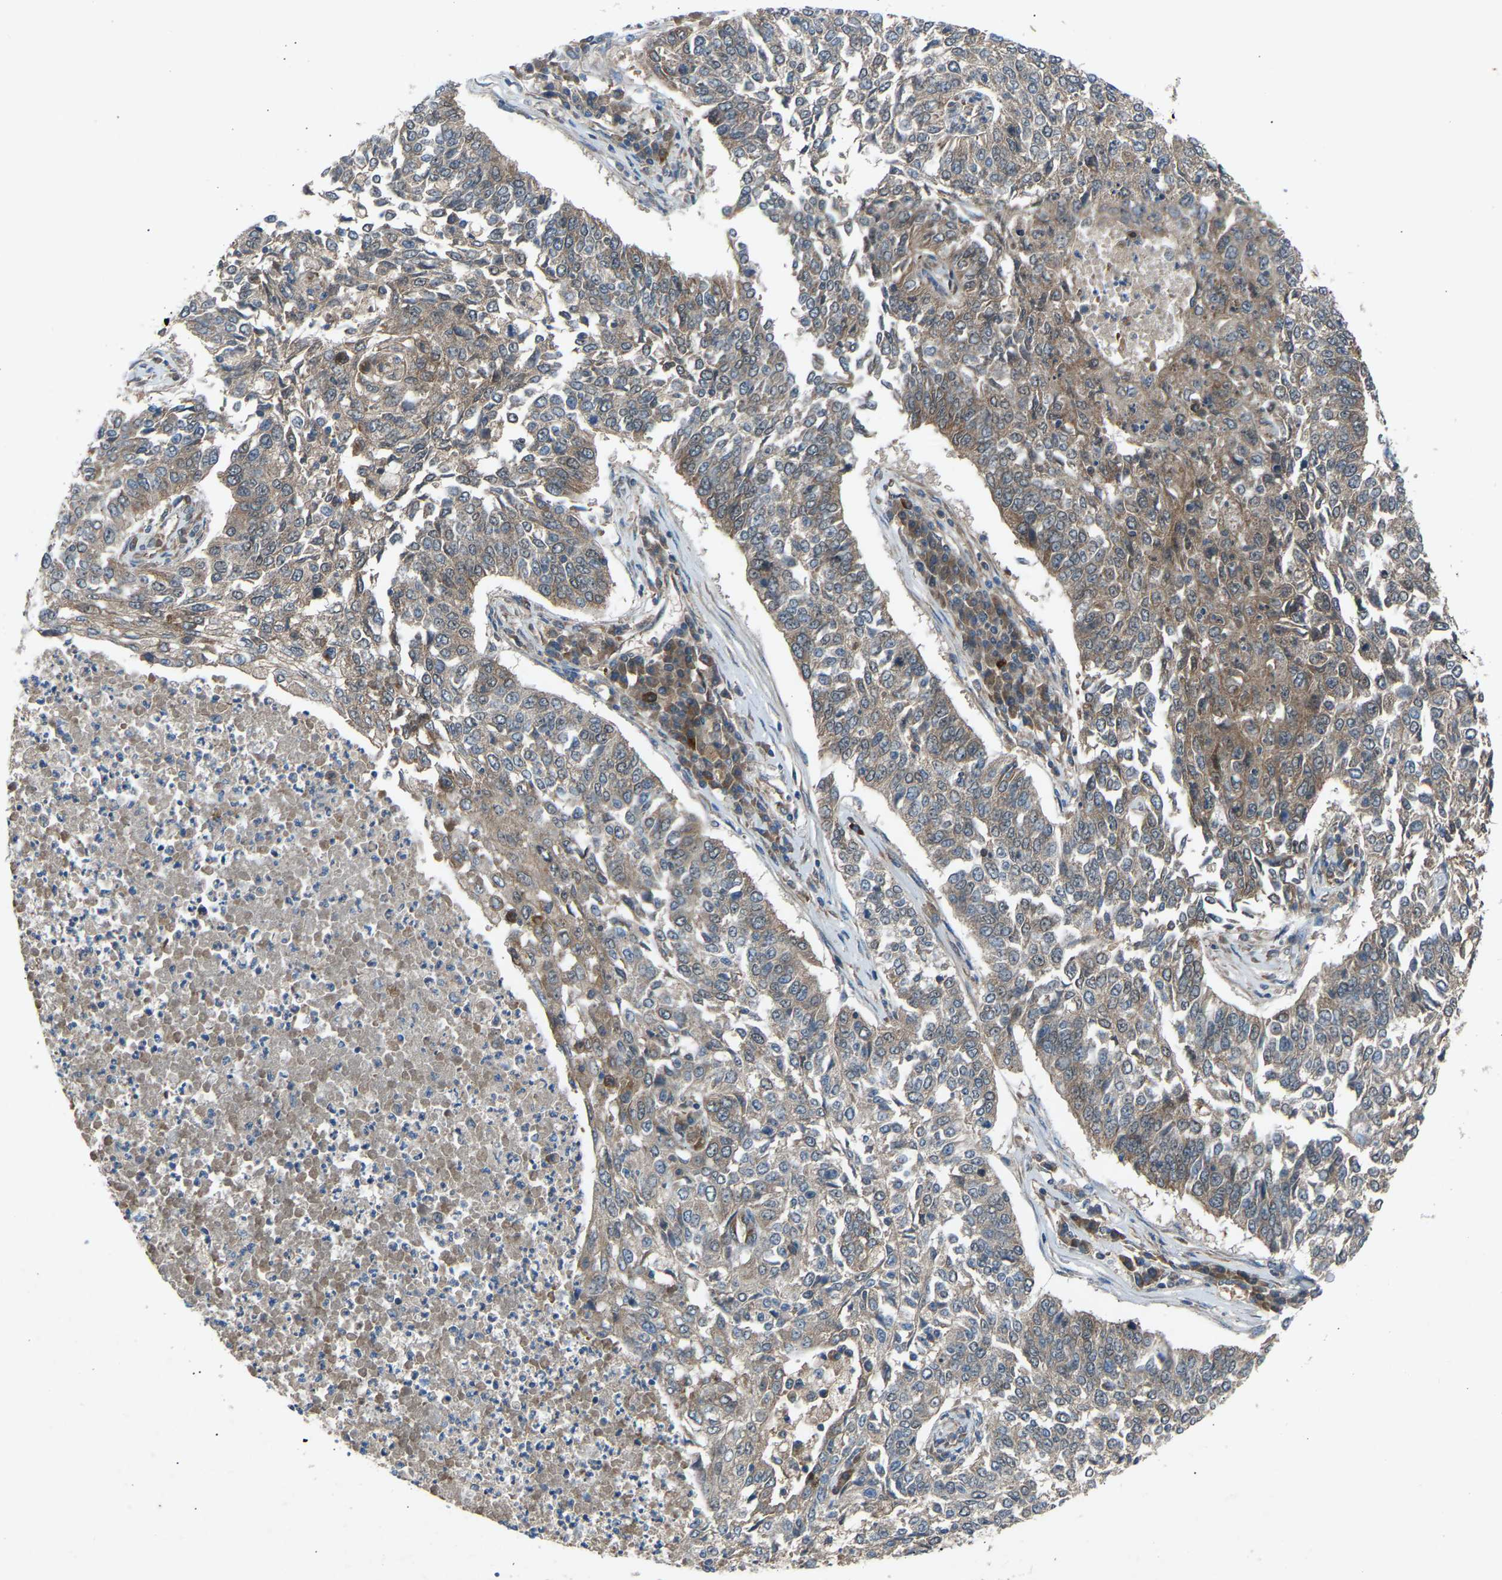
{"staining": {"intensity": "weak", "quantity": ">75%", "location": "cytoplasmic/membranous"}, "tissue": "lung cancer", "cell_type": "Tumor cells", "image_type": "cancer", "snomed": [{"axis": "morphology", "description": "Normal tissue, NOS"}, {"axis": "morphology", "description": "Squamous cell carcinoma, NOS"}, {"axis": "topography", "description": "Cartilage tissue"}, {"axis": "topography", "description": "Bronchus"}, {"axis": "topography", "description": "Lung"}], "caption": "The photomicrograph reveals staining of lung cancer (squamous cell carcinoma), revealing weak cytoplasmic/membranous protein expression (brown color) within tumor cells.", "gene": "GAS2L1", "patient": {"sex": "female", "age": 49}}